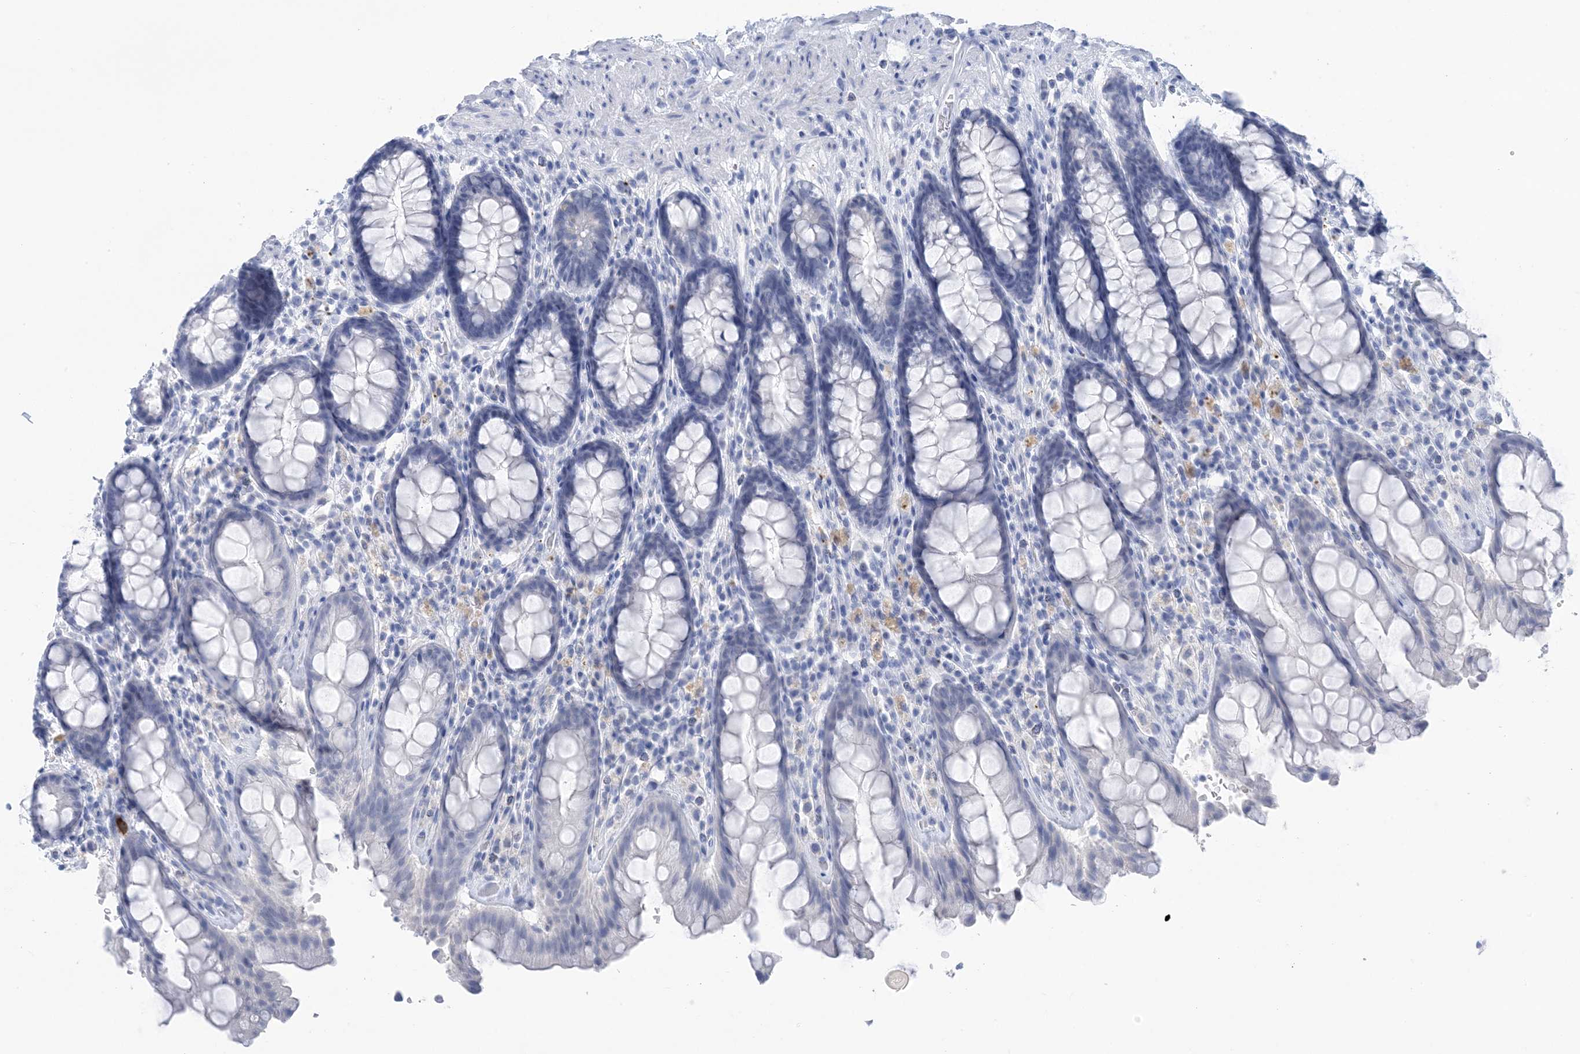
{"staining": {"intensity": "negative", "quantity": "none", "location": "none"}, "tissue": "rectum", "cell_type": "Glandular cells", "image_type": "normal", "snomed": [{"axis": "morphology", "description": "Normal tissue, NOS"}, {"axis": "topography", "description": "Rectum"}], "caption": "This is an immunohistochemistry photomicrograph of normal human rectum. There is no staining in glandular cells.", "gene": "SH3YL1", "patient": {"sex": "male", "age": 64}}